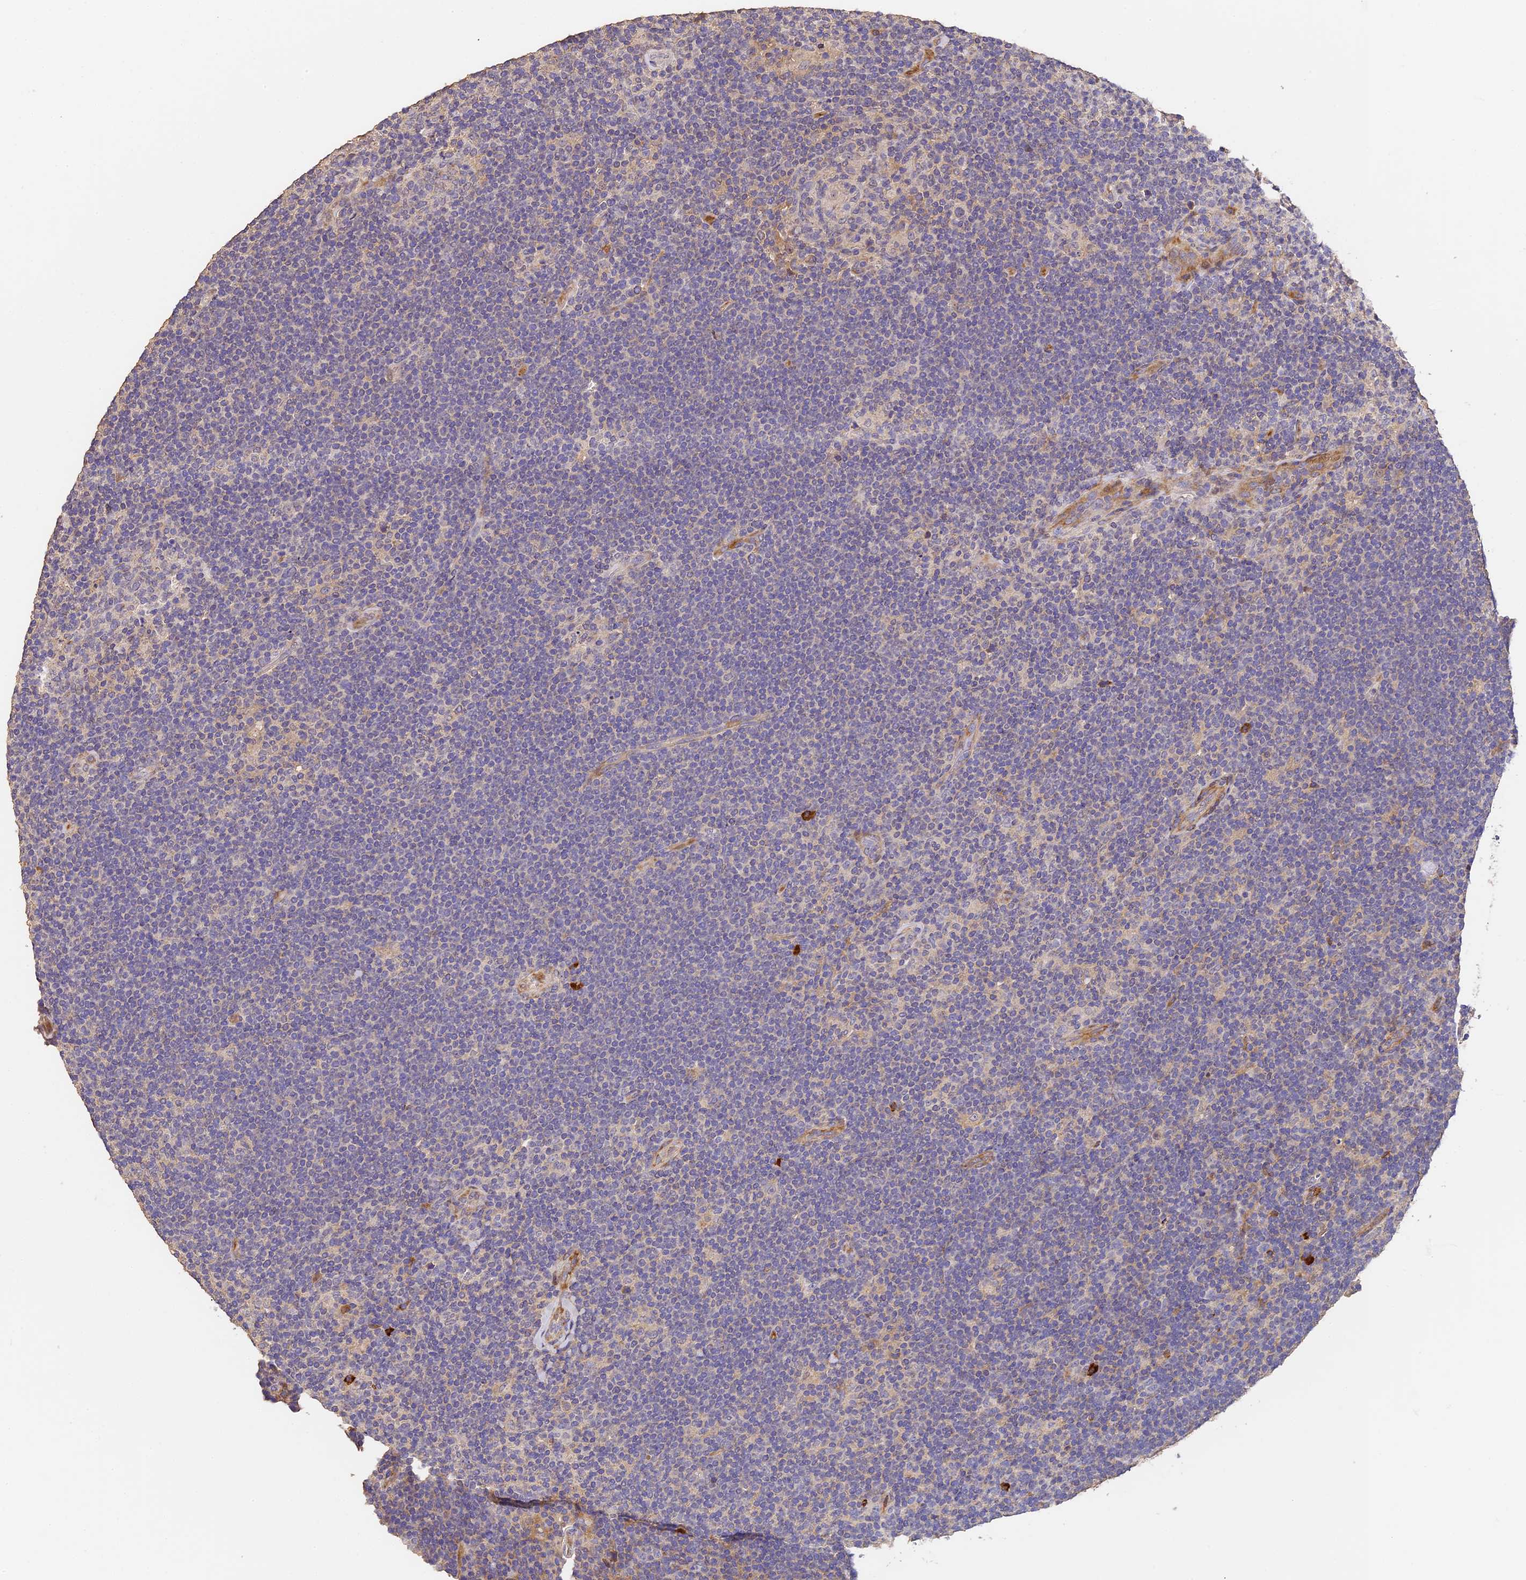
{"staining": {"intensity": "weak", "quantity": "<25%", "location": "cytoplasmic/membranous"}, "tissue": "lymphoma", "cell_type": "Tumor cells", "image_type": "cancer", "snomed": [{"axis": "morphology", "description": "Hodgkin's disease, NOS"}, {"axis": "topography", "description": "Lymph node"}], "caption": "Tumor cells show no significant protein positivity in lymphoma.", "gene": "SLC11A1", "patient": {"sex": "female", "age": 57}}